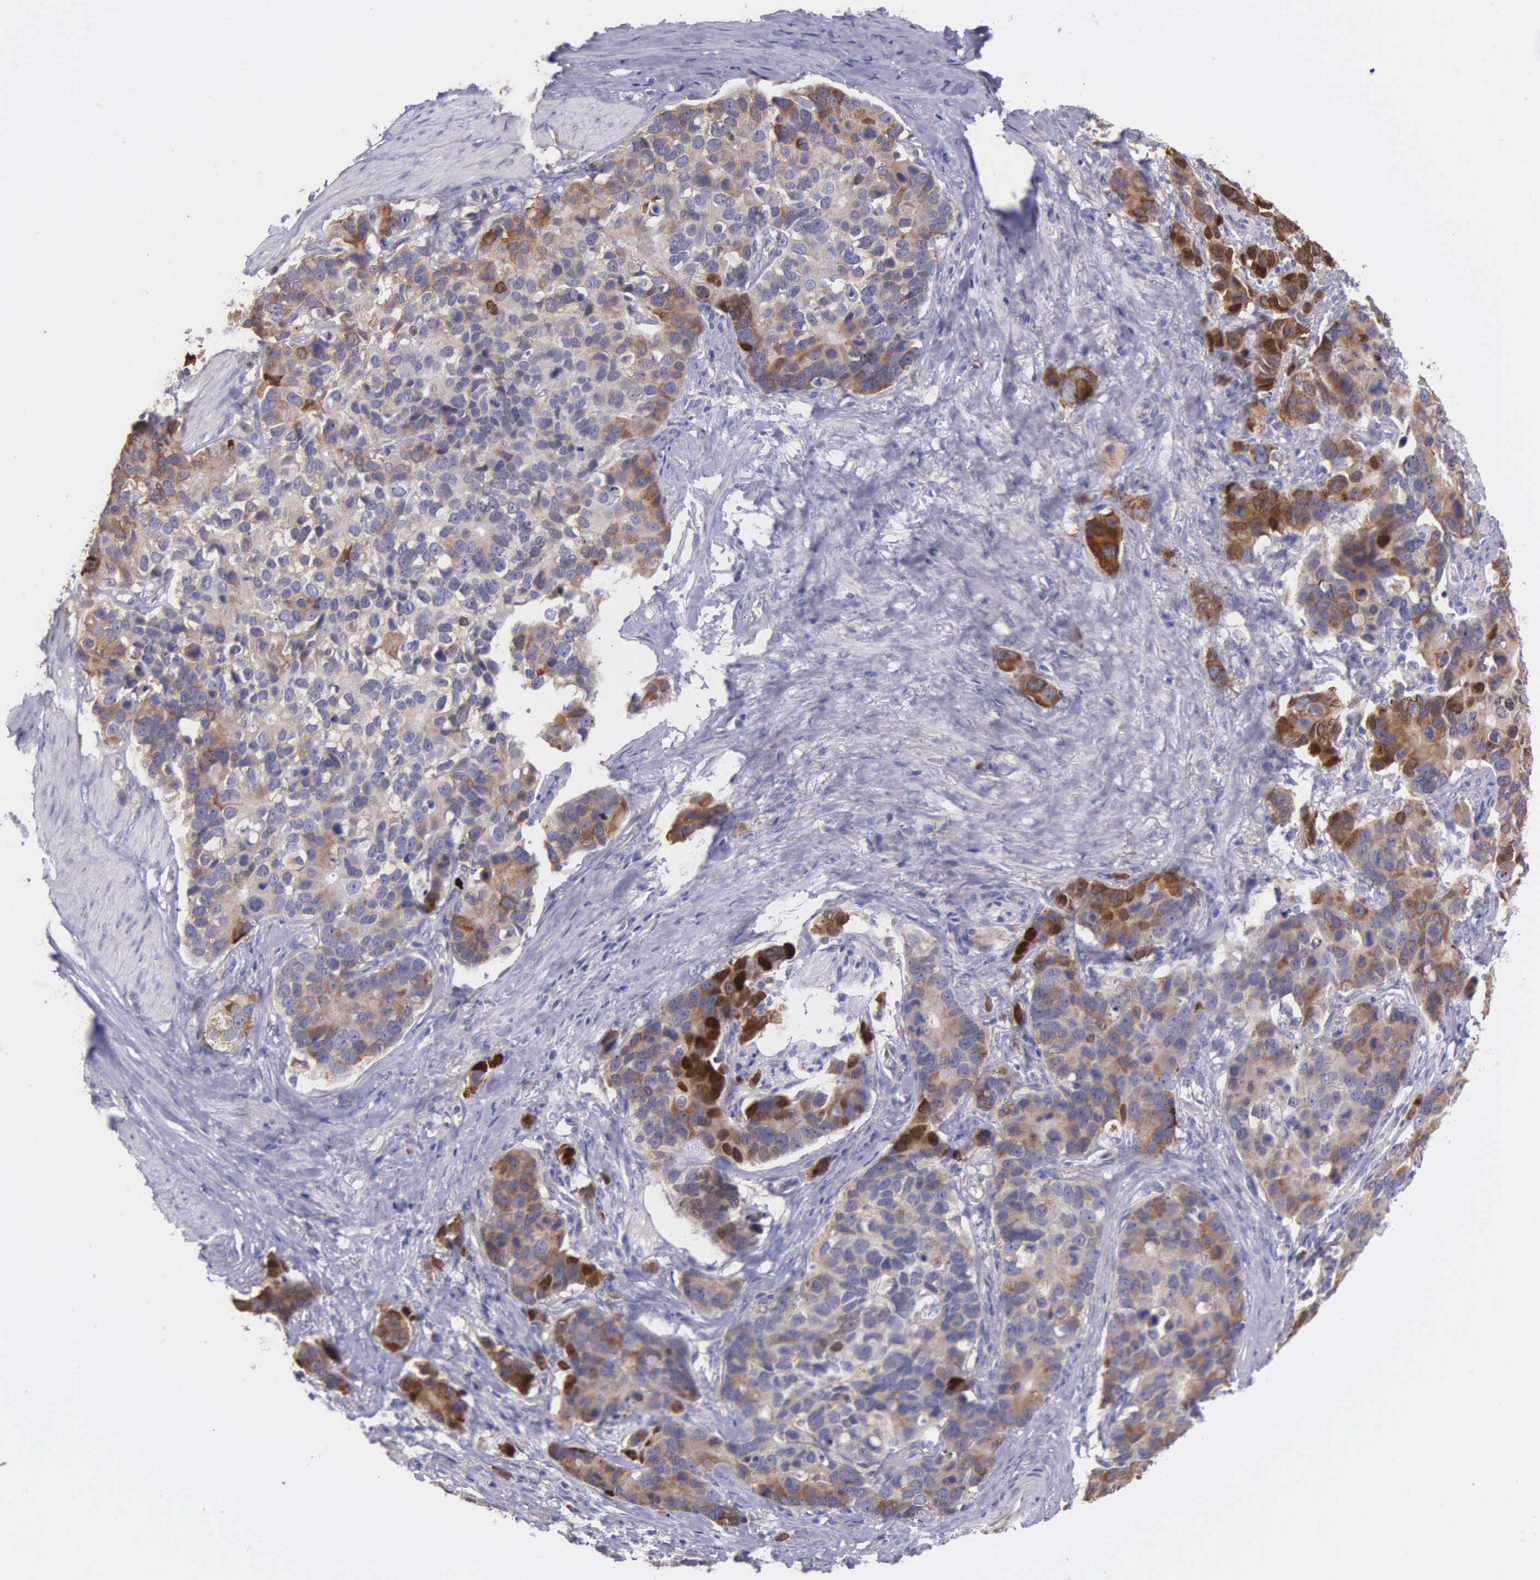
{"staining": {"intensity": "moderate", "quantity": "25%-75%", "location": "cytoplasmic/membranous"}, "tissue": "stomach cancer", "cell_type": "Tumor cells", "image_type": "cancer", "snomed": [{"axis": "morphology", "description": "Adenocarcinoma, NOS"}, {"axis": "topography", "description": "Stomach, upper"}], "caption": "There is medium levels of moderate cytoplasmic/membranous expression in tumor cells of stomach adenocarcinoma, as demonstrated by immunohistochemical staining (brown color).", "gene": "ZC3H12B", "patient": {"sex": "male", "age": 71}}